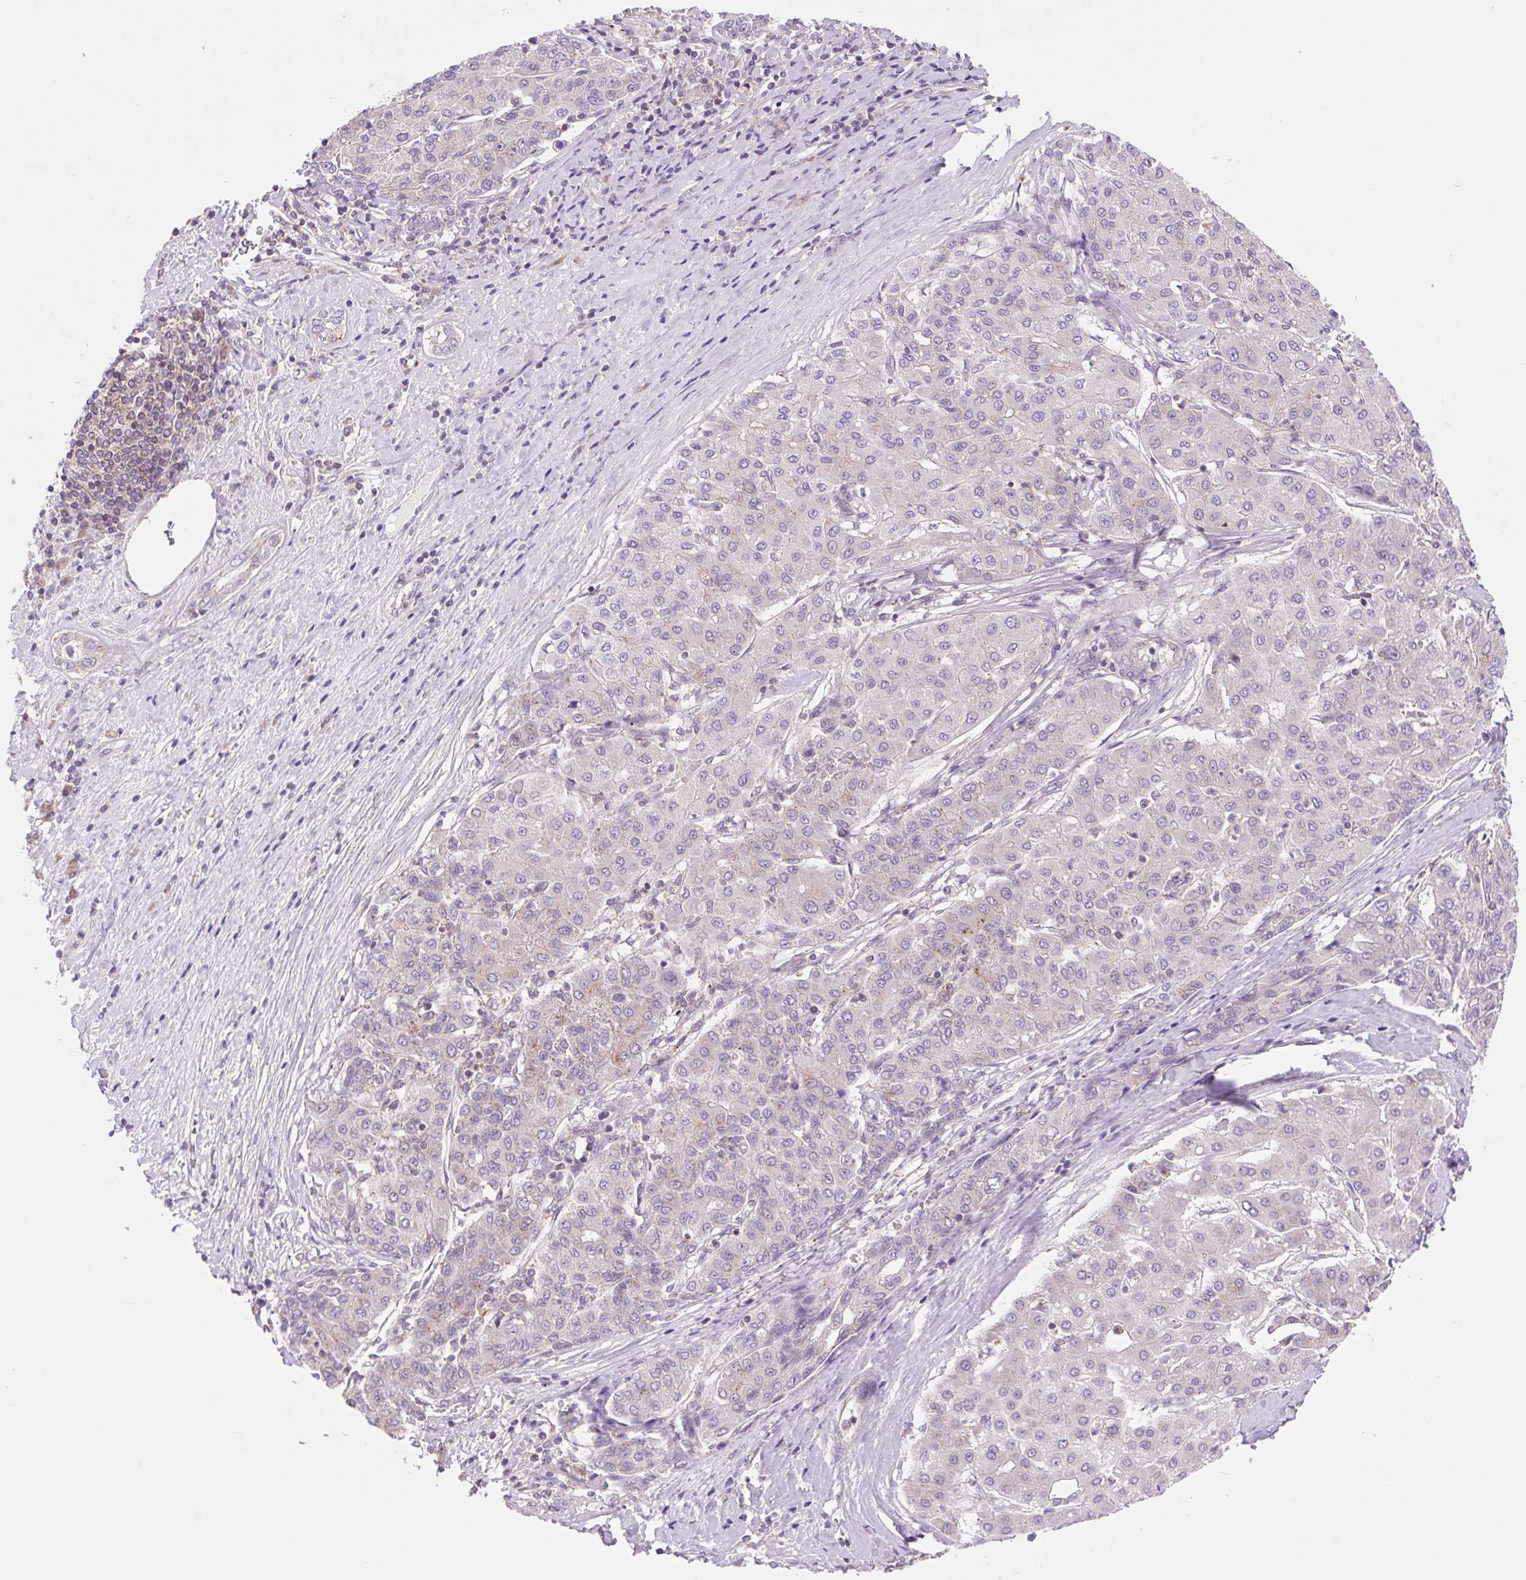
{"staining": {"intensity": "negative", "quantity": "none", "location": "none"}, "tissue": "liver cancer", "cell_type": "Tumor cells", "image_type": "cancer", "snomed": [{"axis": "morphology", "description": "Carcinoma, Hepatocellular, NOS"}, {"axis": "topography", "description": "Liver"}], "caption": "The IHC photomicrograph has no significant expression in tumor cells of liver cancer tissue.", "gene": "VPS4A", "patient": {"sex": "male", "age": 65}}